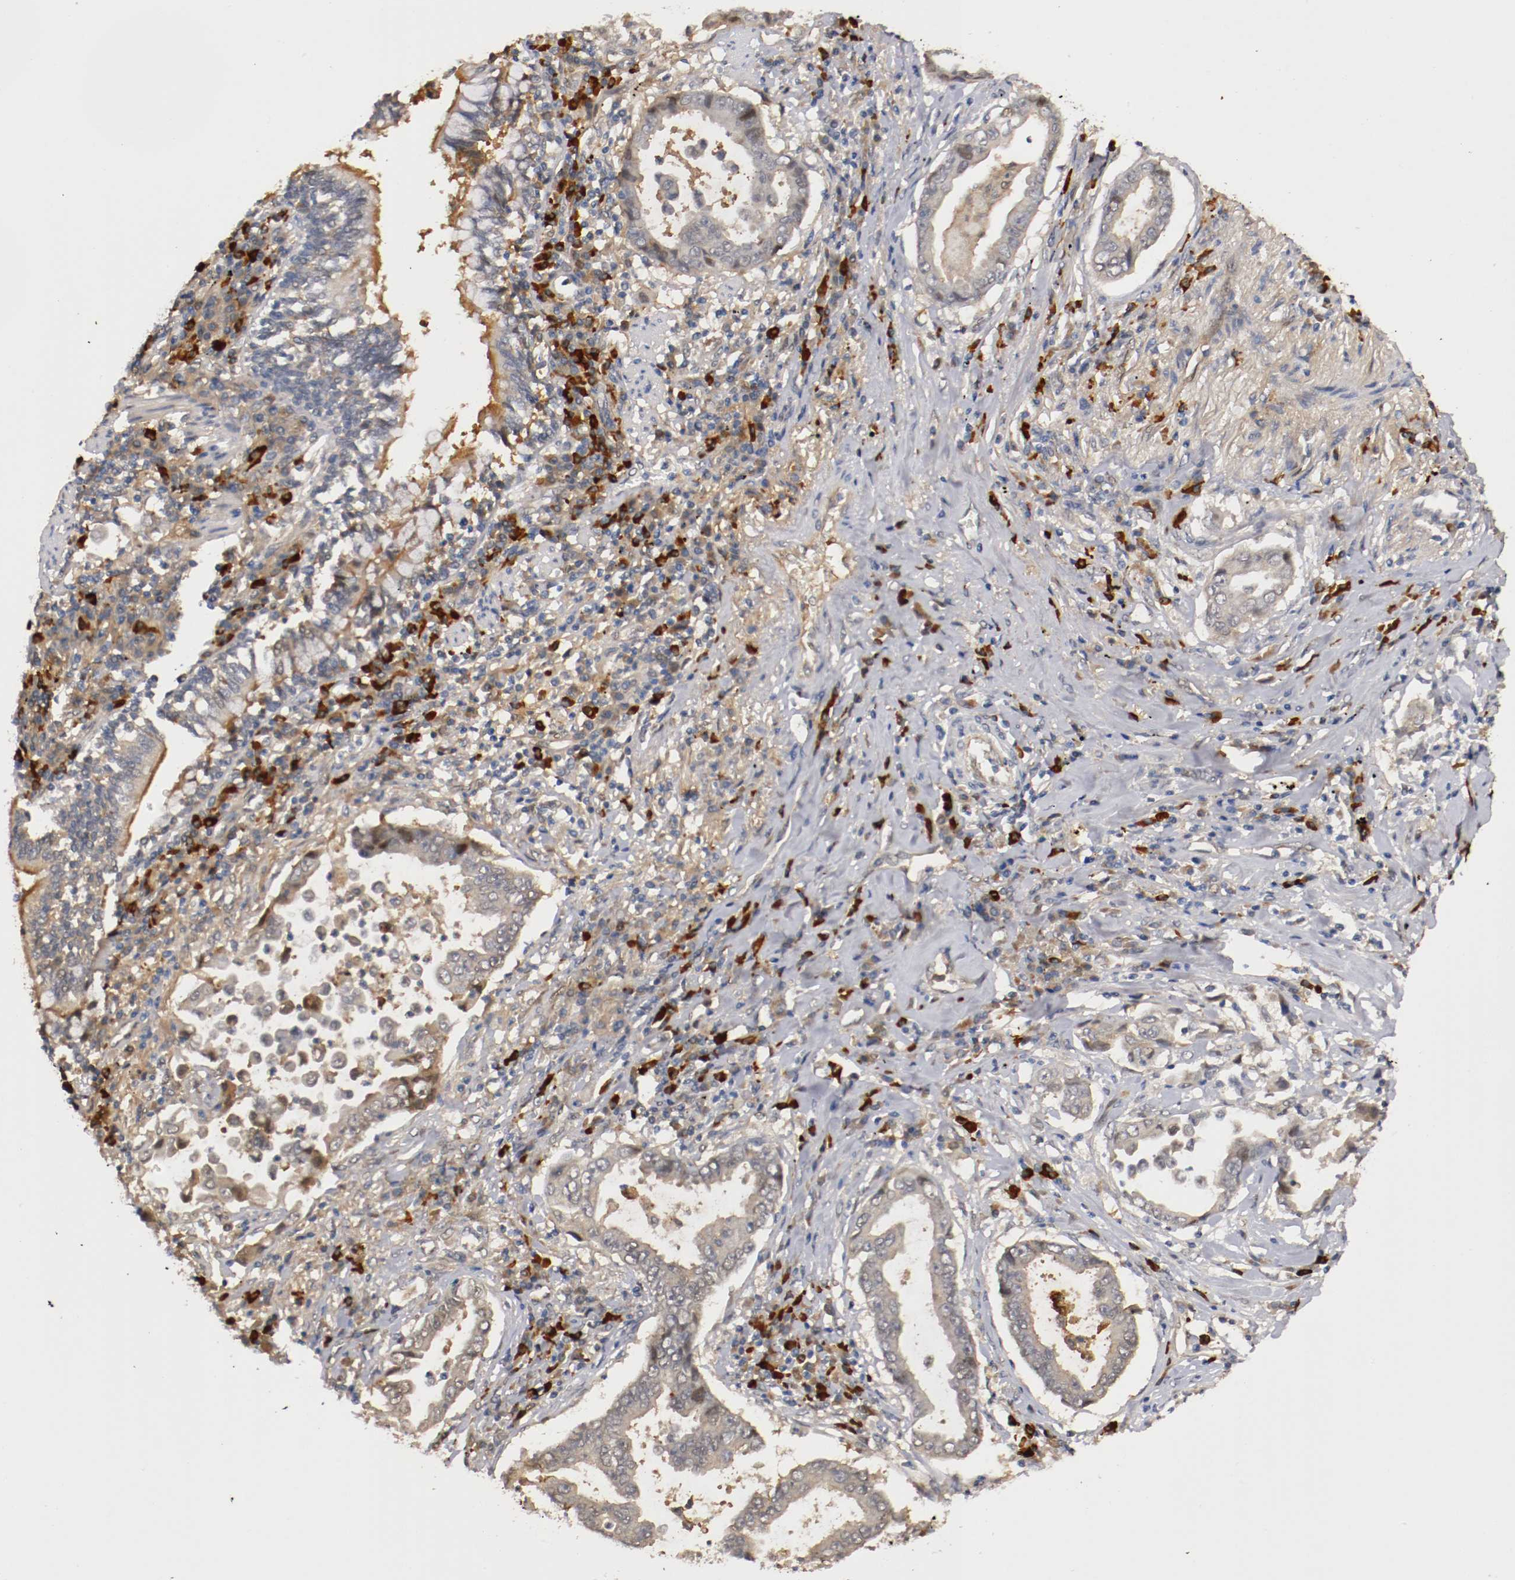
{"staining": {"intensity": "moderate", "quantity": "25%-75%", "location": "cytoplasmic/membranous"}, "tissue": "lung cancer", "cell_type": "Tumor cells", "image_type": "cancer", "snomed": [{"axis": "morphology", "description": "Normal tissue, NOS"}, {"axis": "morphology", "description": "Inflammation, NOS"}, {"axis": "morphology", "description": "Adenocarcinoma, NOS"}, {"axis": "topography", "description": "Lung"}], "caption": "There is medium levels of moderate cytoplasmic/membranous expression in tumor cells of lung cancer (adenocarcinoma), as demonstrated by immunohistochemical staining (brown color).", "gene": "DNMT3B", "patient": {"sex": "female", "age": 64}}